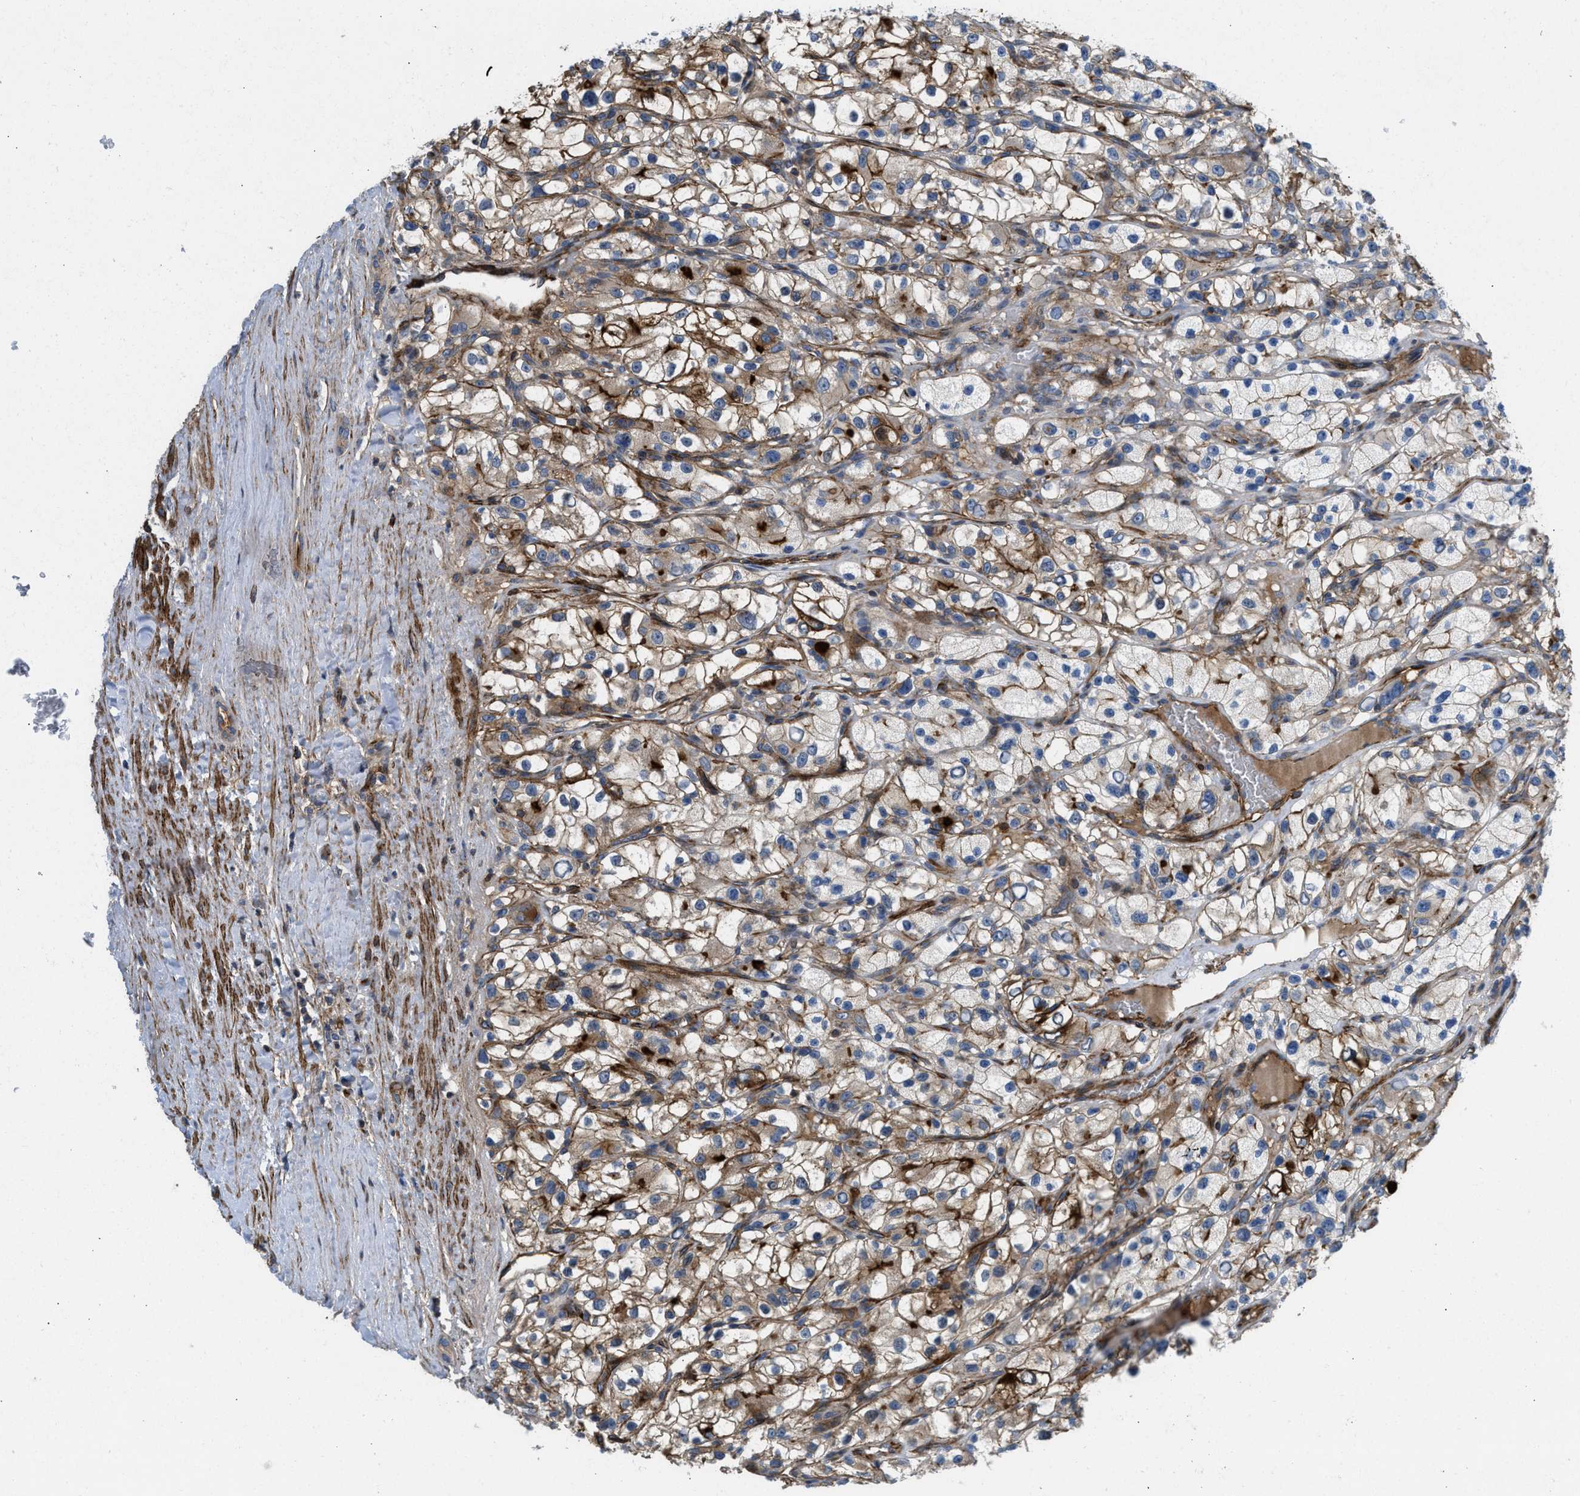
{"staining": {"intensity": "moderate", "quantity": "25%-75%", "location": "cytoplasmic/membranous"}, "tissue": "renal cancer", "cell_type": "Tumor cells", "image_type": "cancer", "snomed": [{"axis": "morphology", "description": "Adenocarcinoma, NOS"}, {"axis": "topography", "description": "Kidney"}], "caption": "Tumor cells show moderate cytoplasmic/membranous positivity in about 25%-75% of cells in adenocarcinoma (renal).", "gene": "NYNRIN", "patient": {"sex": "female", "age": 57}}